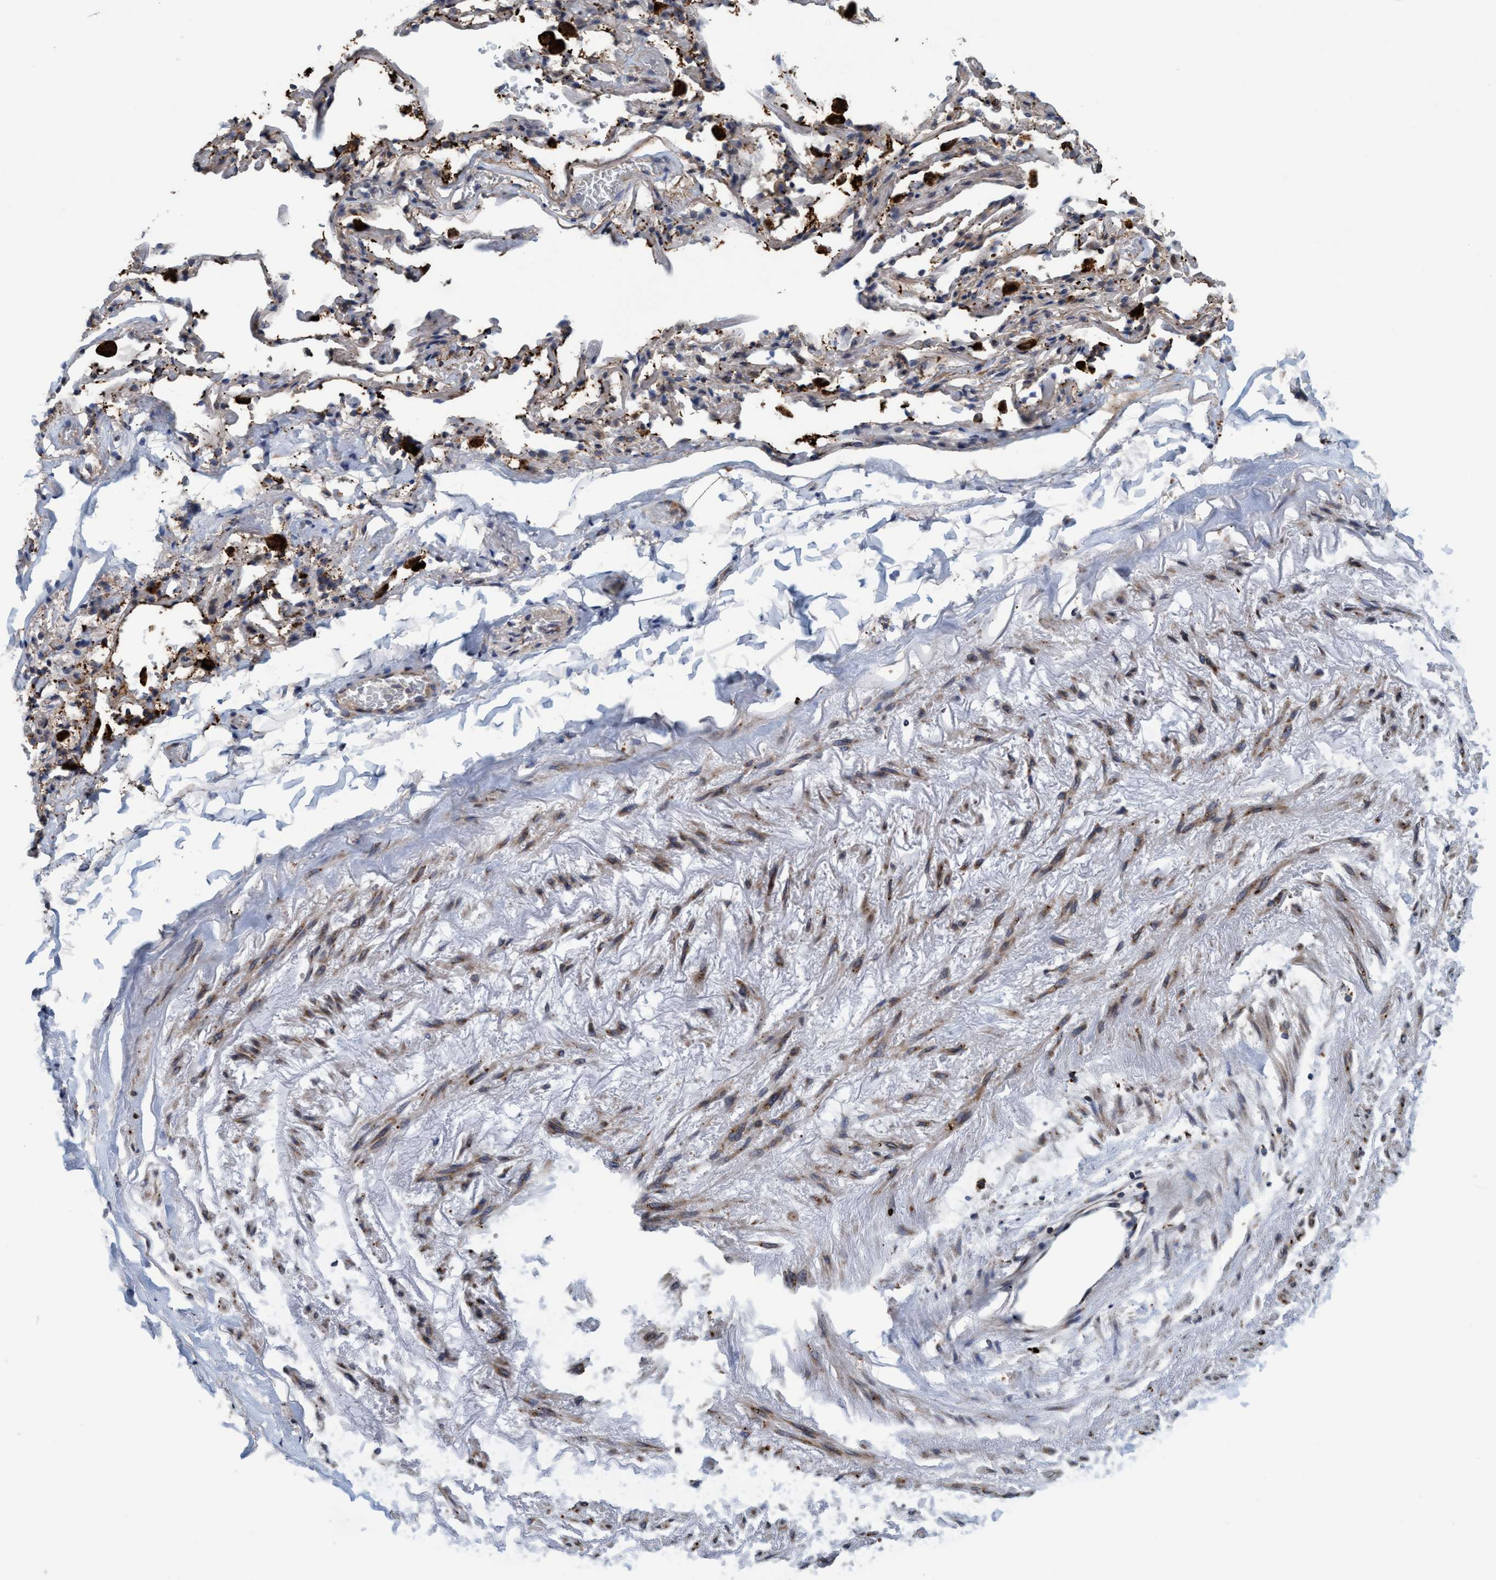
{"staining": {"intensity": "strong", "quantity": ">75%", "location": "cytoplasmic/membranous"}, "tissue": "adipose tissue", "cell_type": "Adipocytes", "image_type": "normal", "snomed": [{"axis": "morphology", "description": "Normal tissue, NOS"}, {"axis": "topography", "description": "Cartilage tissue"}, {"axis": "topography", "description": "Lung"}], "caption": "The photomicrograph demonstrates immunohistochemical staining of normal adipose tissue. There is strong cytoplasmic/membranous positivity is present in approximately >75% of adipocytes. (Brightfield microscopy of DAB IHC at high magnification).", "gene": "BBS9", "patient": {"sex": "female", "age": 77}}